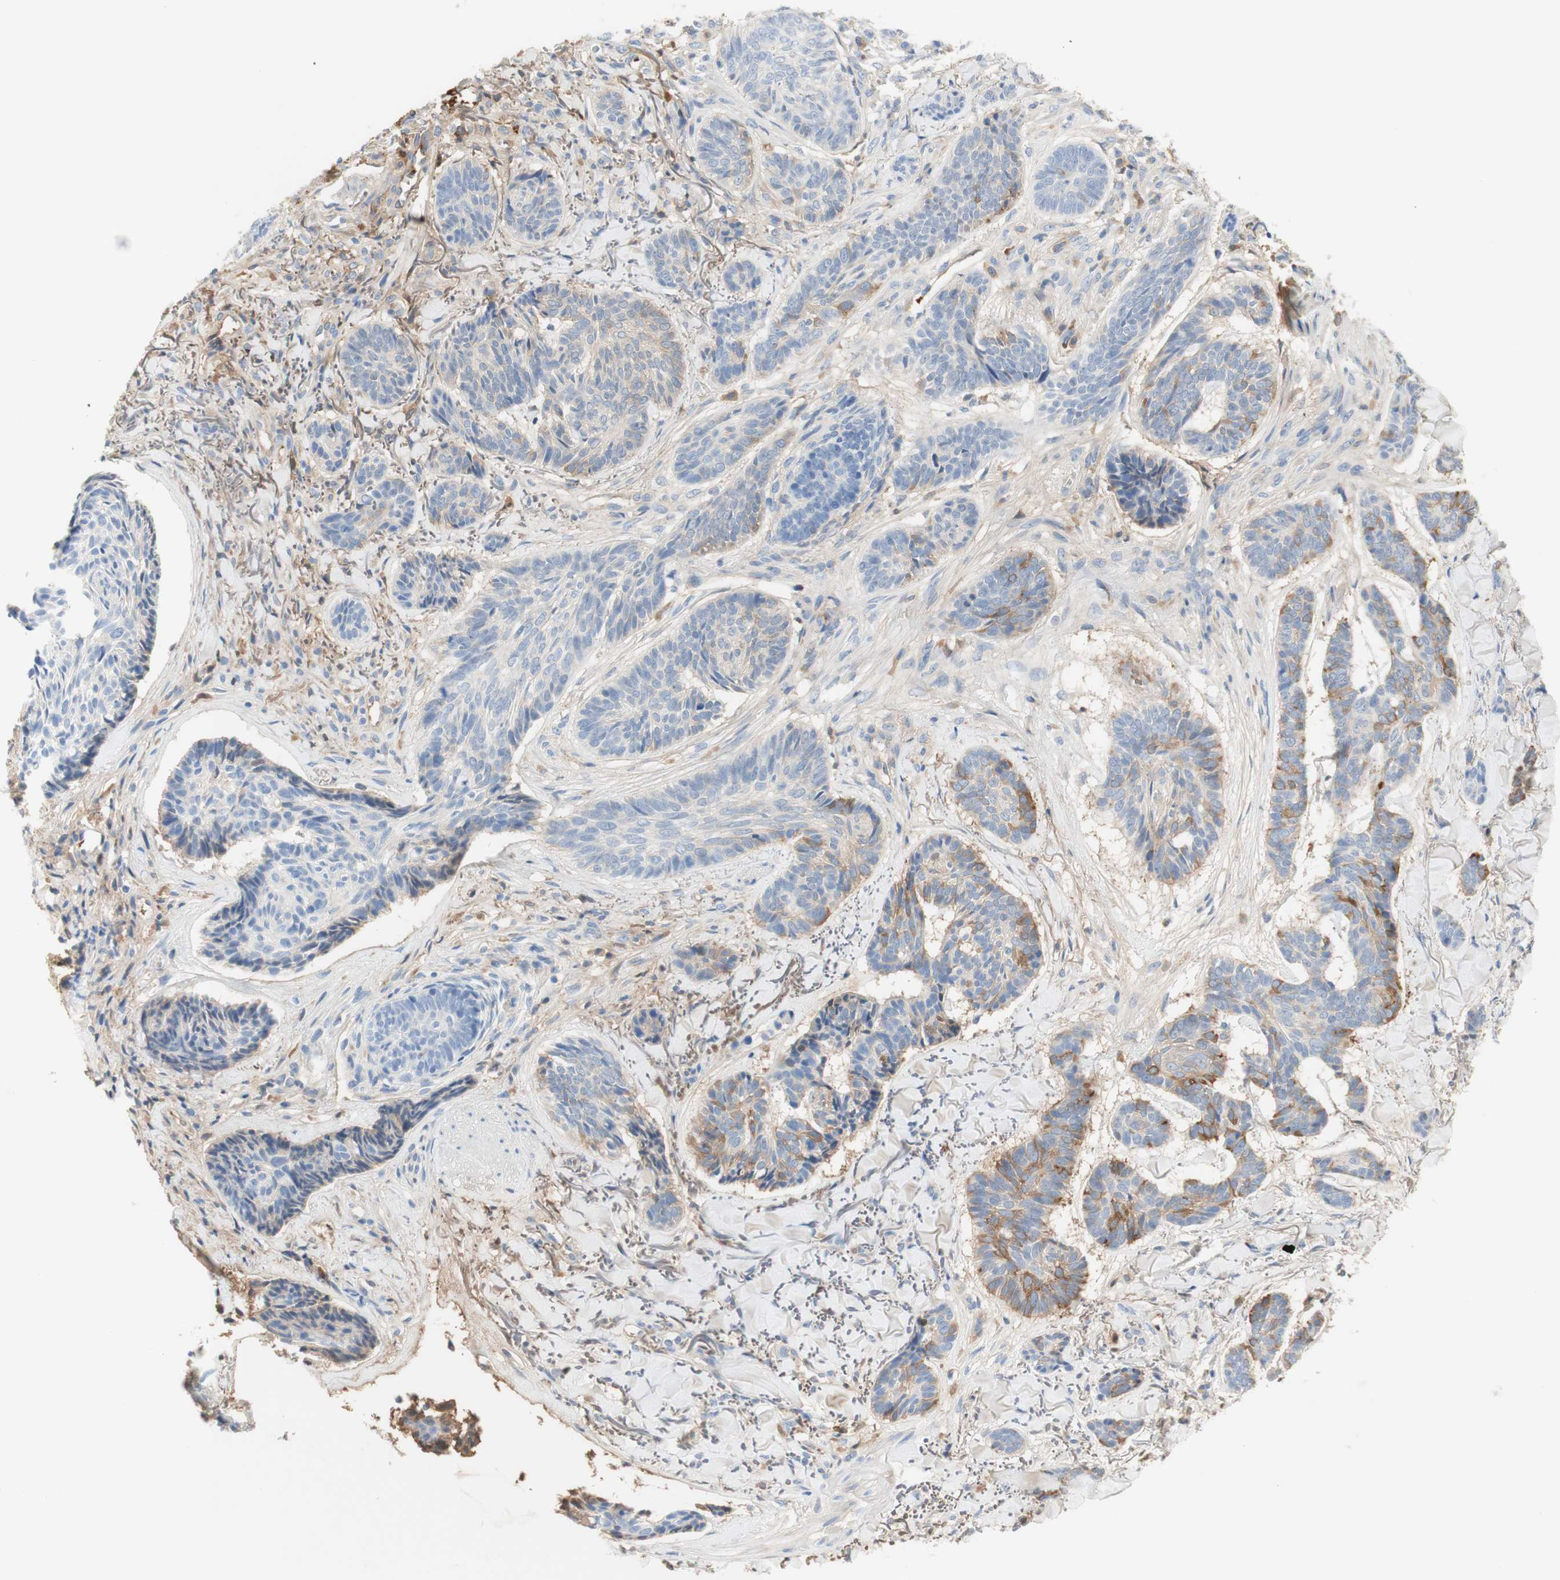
{"staining": {"intensity": "moderate", "quantity": "<25%", "location": "cytoplasmic/membranous"}, "tissue": "skin cancer", "cell_type": "Tumor cells", "image_type": "cancer", "snomed": [{"axis": "morphology", "description": "Basal cell carcinoma"}, {"axis": "topography", "description": "Skin"}], "caption": "Skin cancer was stained to show a protein in brown. There is low levels of moderate cytoplasmic/membranous staining in about <25% of tumor cells. (brown staining indicates protein expression, while blue staining denotes nuclei).", "gene": "KNG1", "patient": {"sex": "male", "age": 43}}